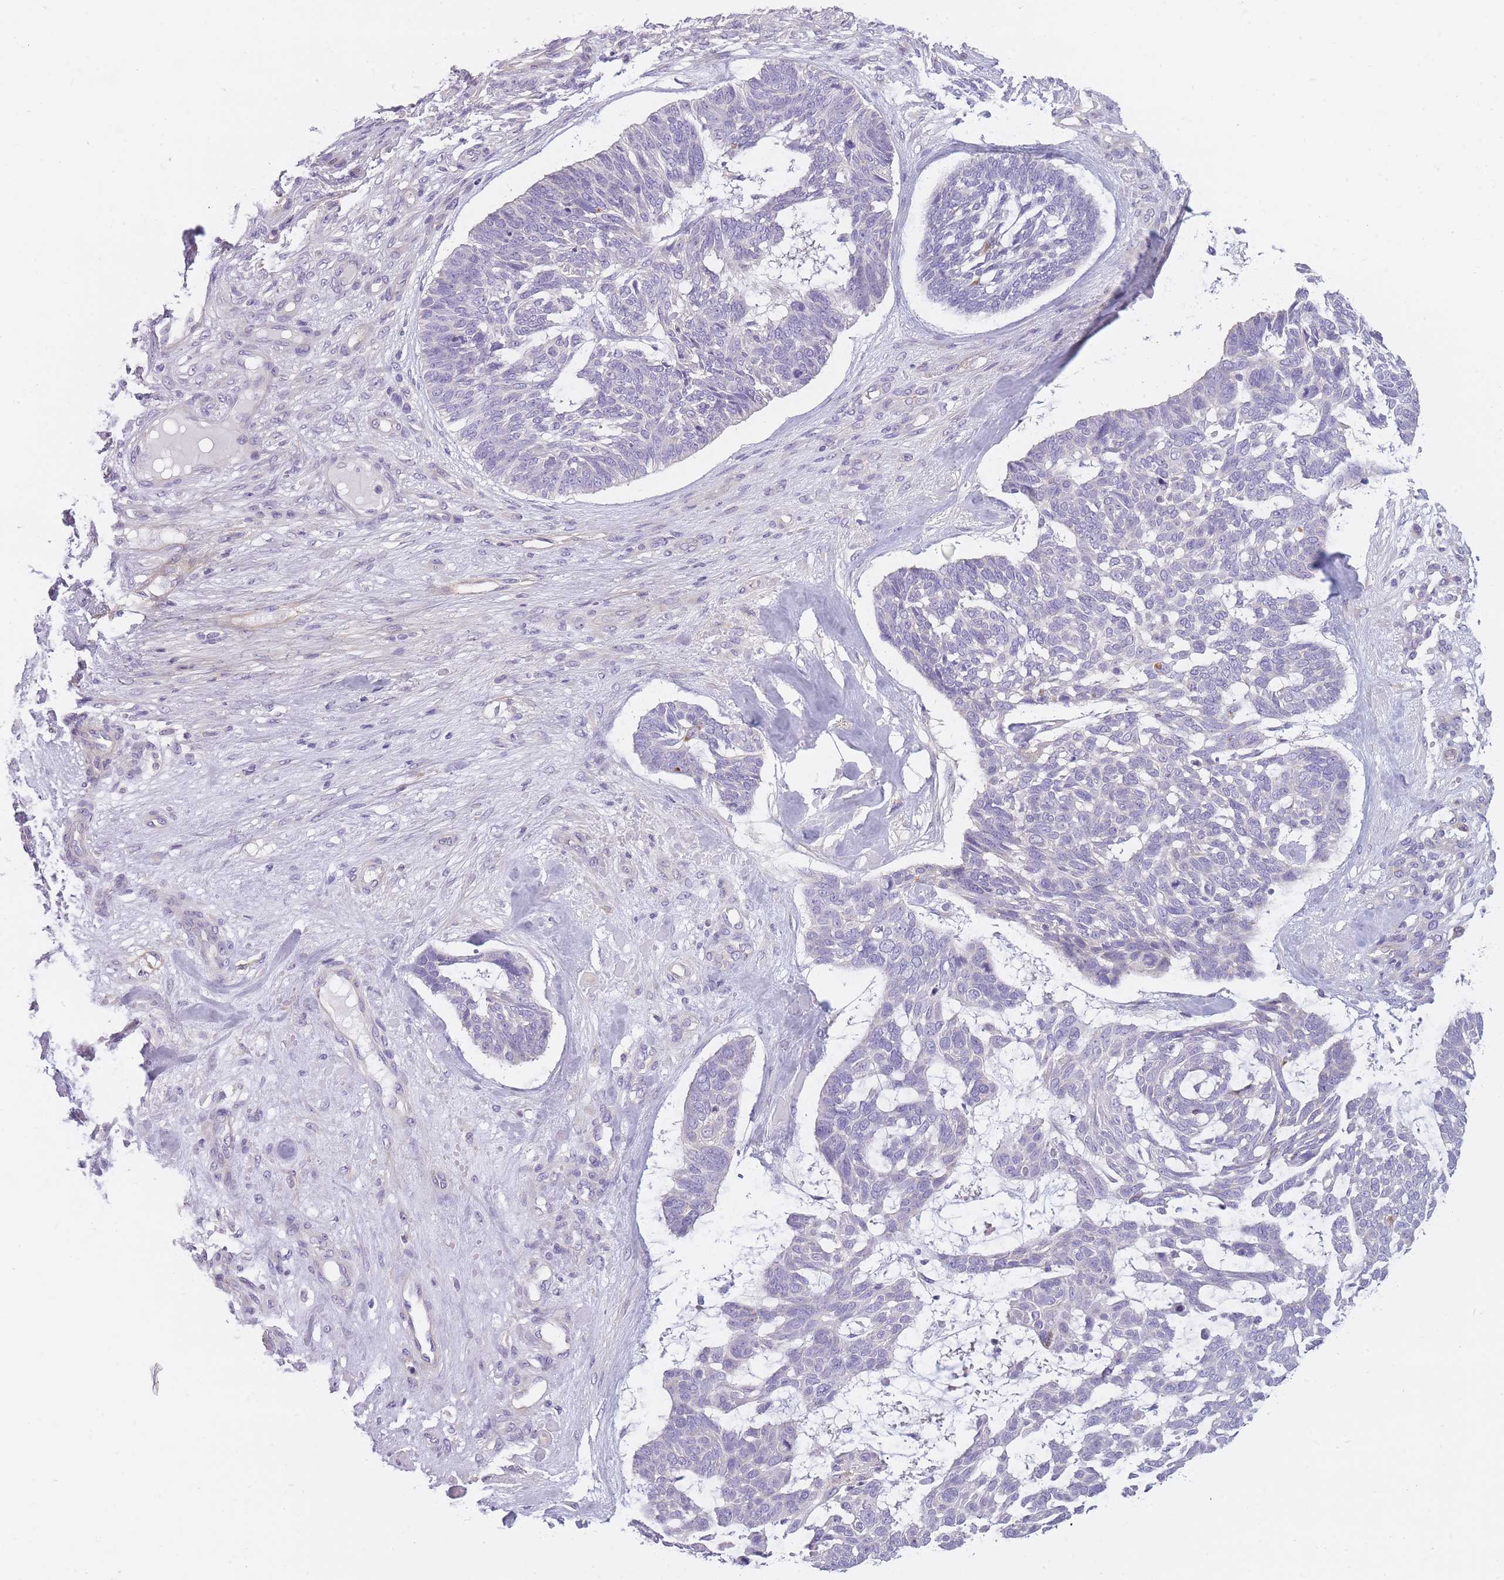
{"staining": {"intensity": "negative", "quantity": "none", "location": "none"}, "tissue": "skin cancer", "cell_type": "Tumor cells", "image_type": "cancer", "snomed": [{"axis": "morphology", "description": "Basal cell carcinoma"}, {"axis": "topography", "description": "Skin"}], "caption": "DAB (3,3'-diaminobenzidine) immunohistochemical staining of human skin cancer shows no significant expression in tumor cells.", "gene": "AP3M2", "patient": {"sex": "male", "age": 88}}